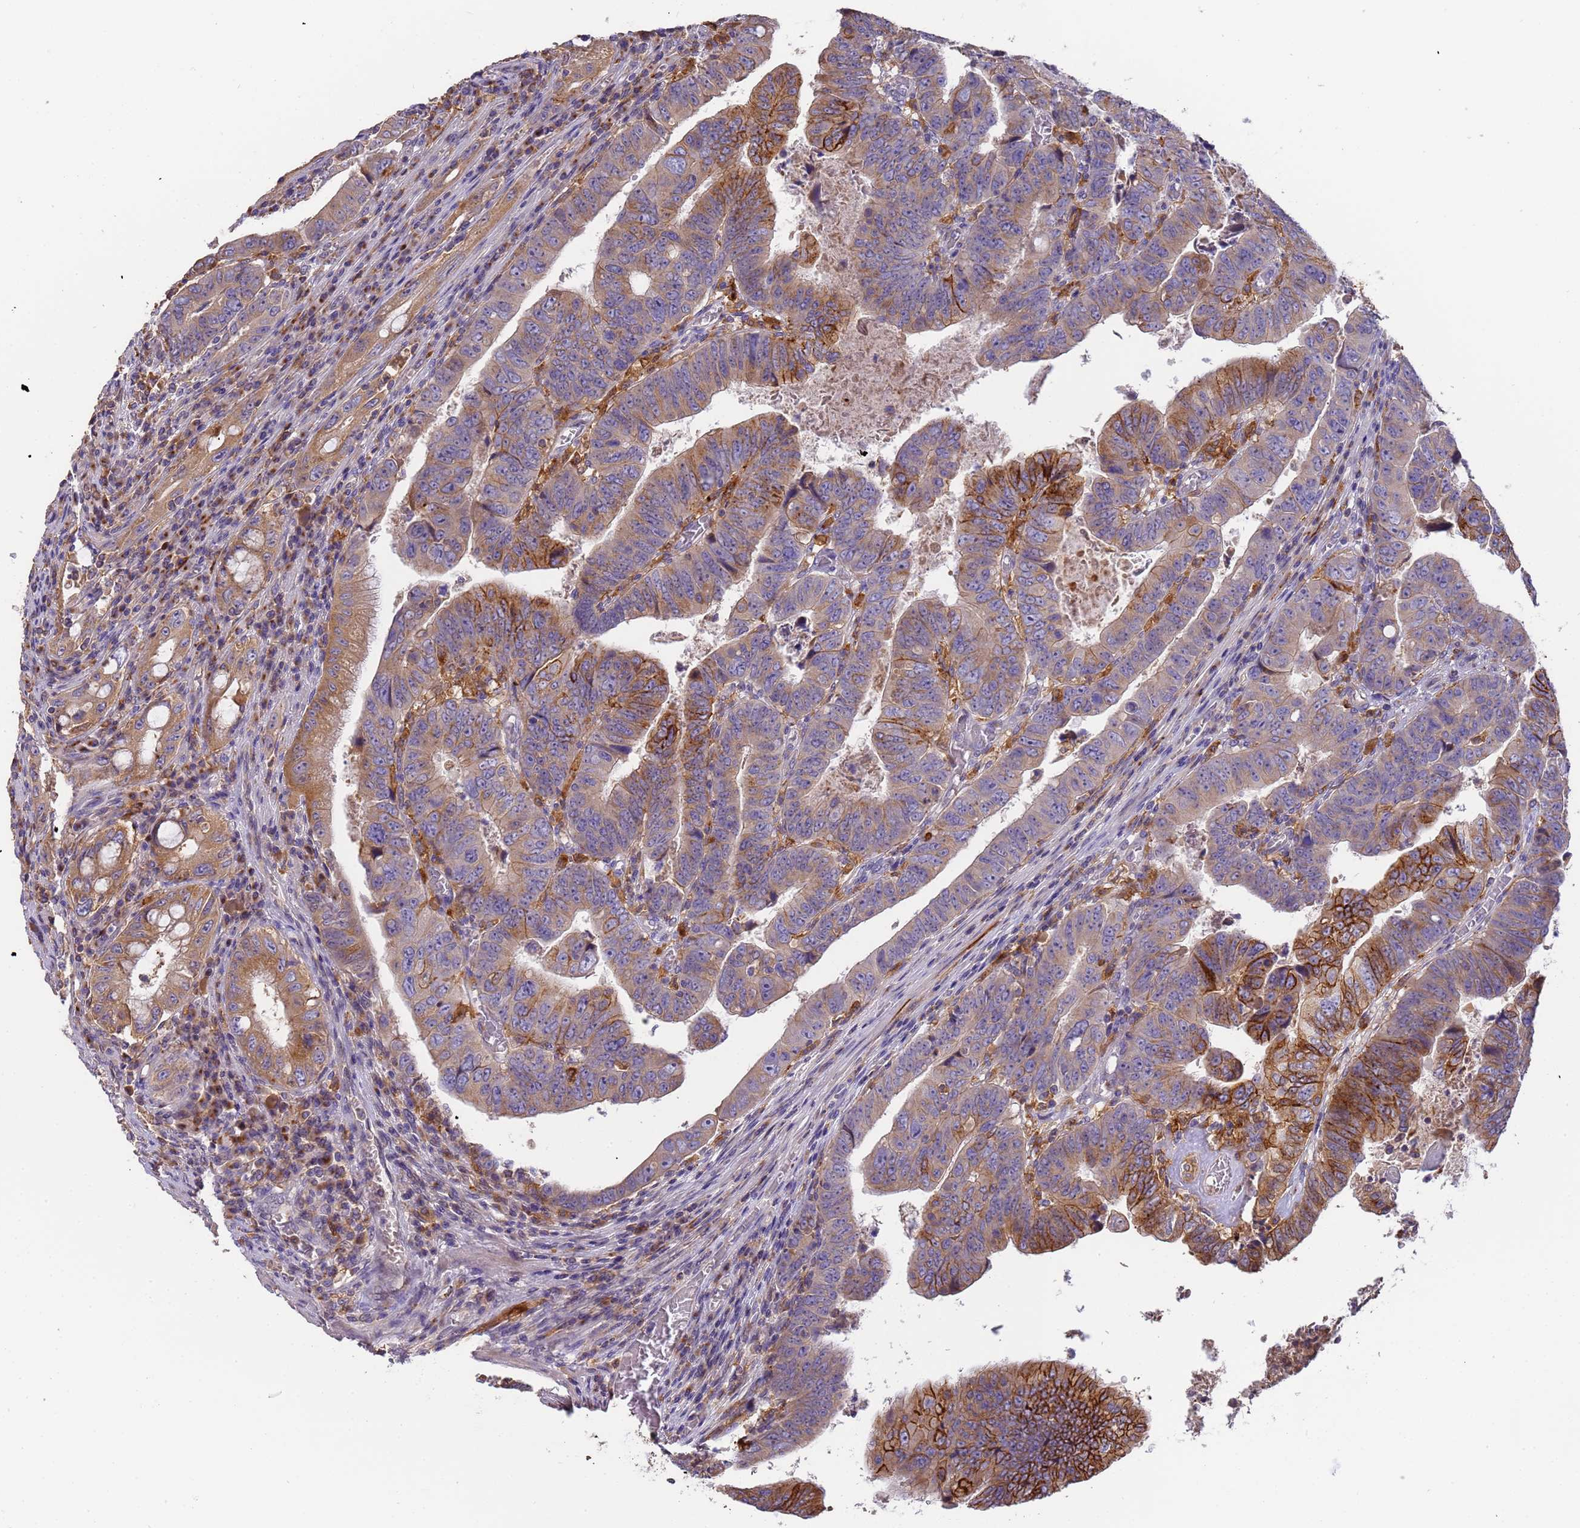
{"staining": {"intensity": "strong", "quantity": "25%-75%", "location": "cytoplasmic/membranous"}, "tissue": "colorectal cancer", "cell_type": "Tumor cells", "image_type": "cancer", "snomed": [{"axis": "morphology", "description": "Normal tissue, NOS"}, {"axis": "morphology", "description": "Adenocarcinoma, NOS"}, {"axis": "topography", "description": "Rectum"}], "caption": "Adenocarcinoma (colorectal) stained with immunohistochemistry shows strong cytoplasmic/membranous positivity in approximately 25%-75% of tumor cells. The staining is performed using DAB (3,3'-diaminobenzidine) brown chromogen to label protein expression. The nuclei are counter-stained blue using hematoxylin.", "gene": "M6PR", "patient": {"sex": "female", "age": 65}}